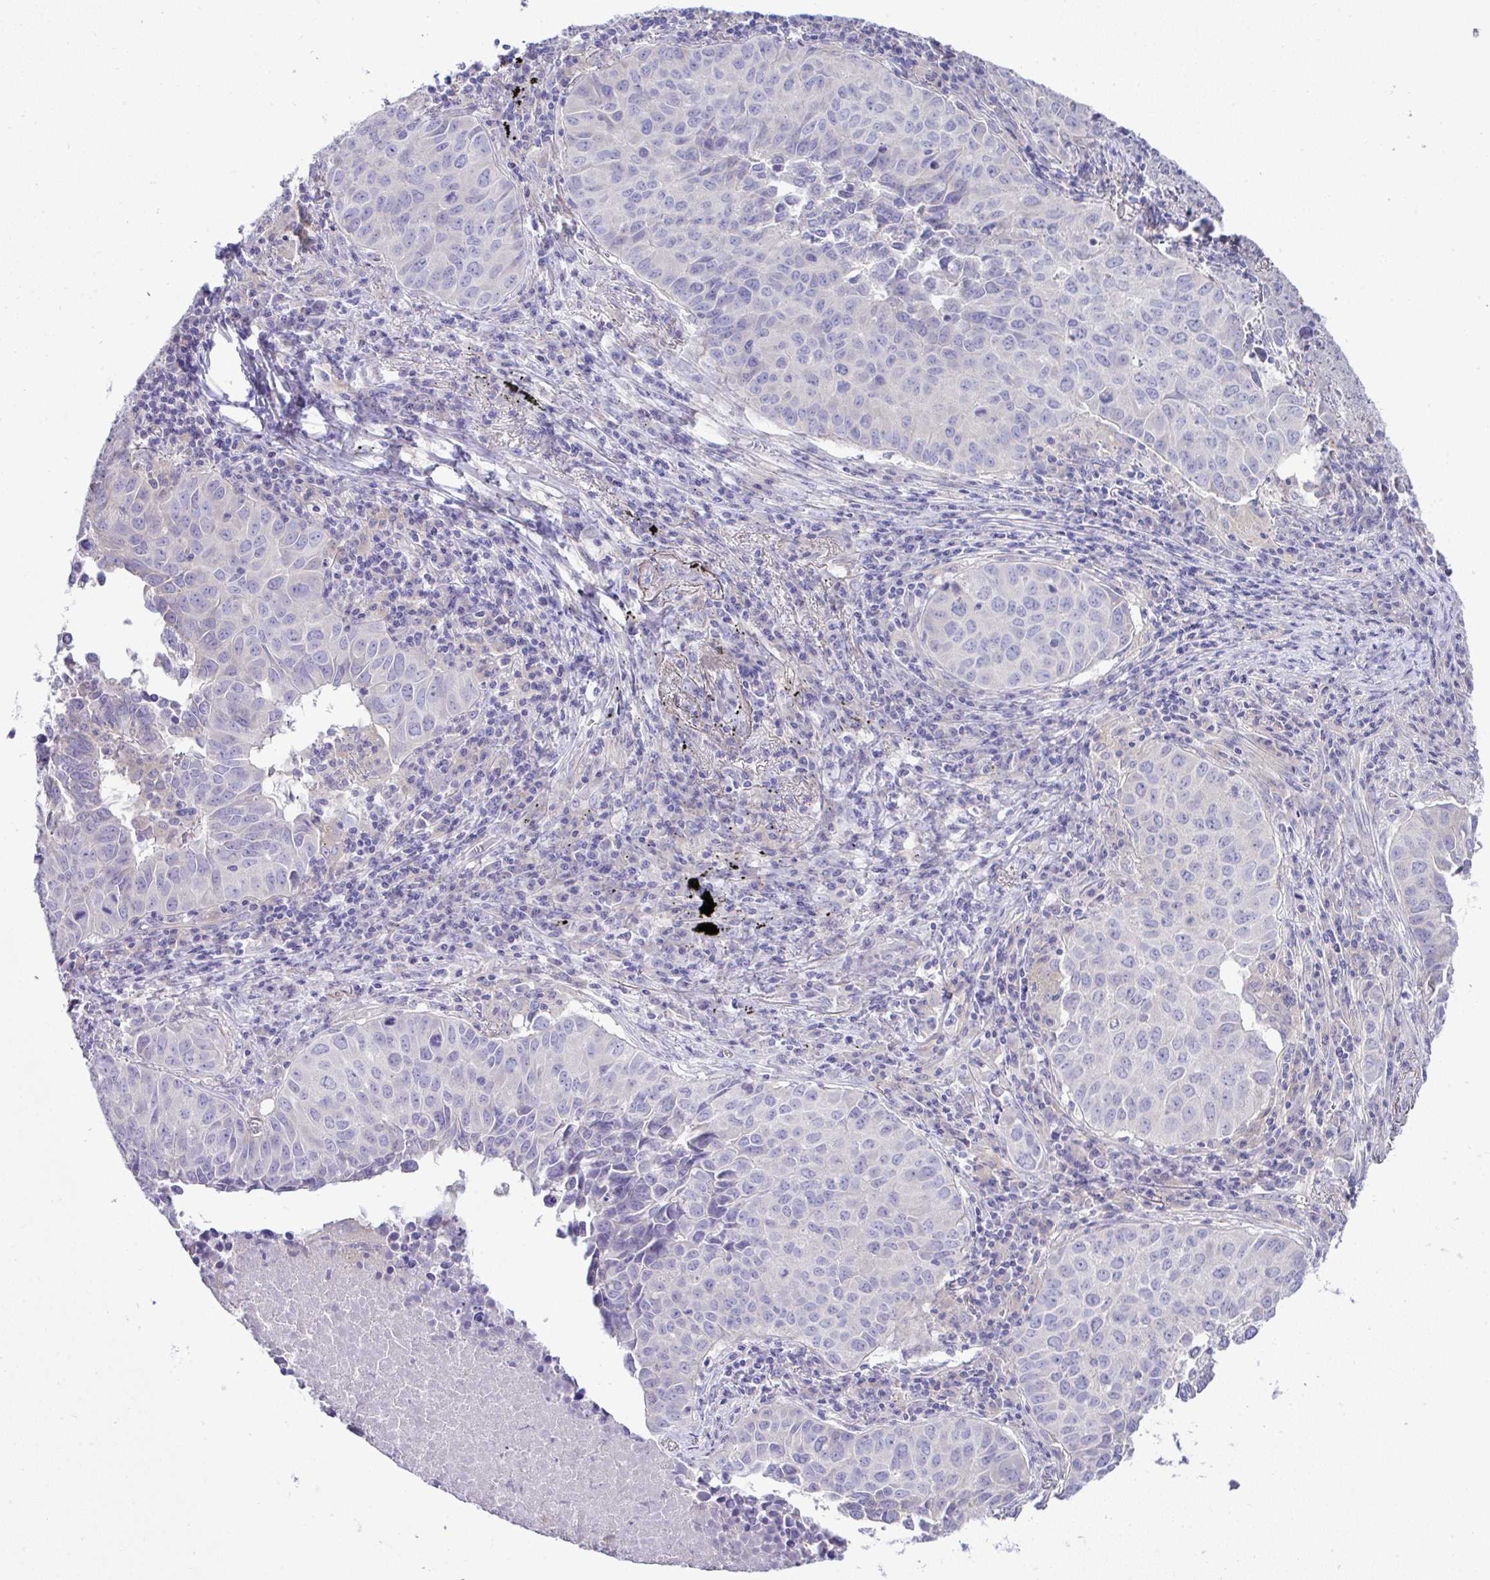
{"staining": {"intensity": "negative", "quantity": "none", "location": "none"}, "tissue": "lung cancer", "cell_type": "Tumor cells", "image_type": "cancer", "snomed": [{"axis": "morphology", "description": "Adenocarcinoma, NOS"}, {"axis": "topography", "description": "Lung"}], "caption": "Immunohistochemistry of lung cancer reveals no positivity in tumor cells.", "gene": "OR4P4", "patient": {"sex": "female", "age": 50}}